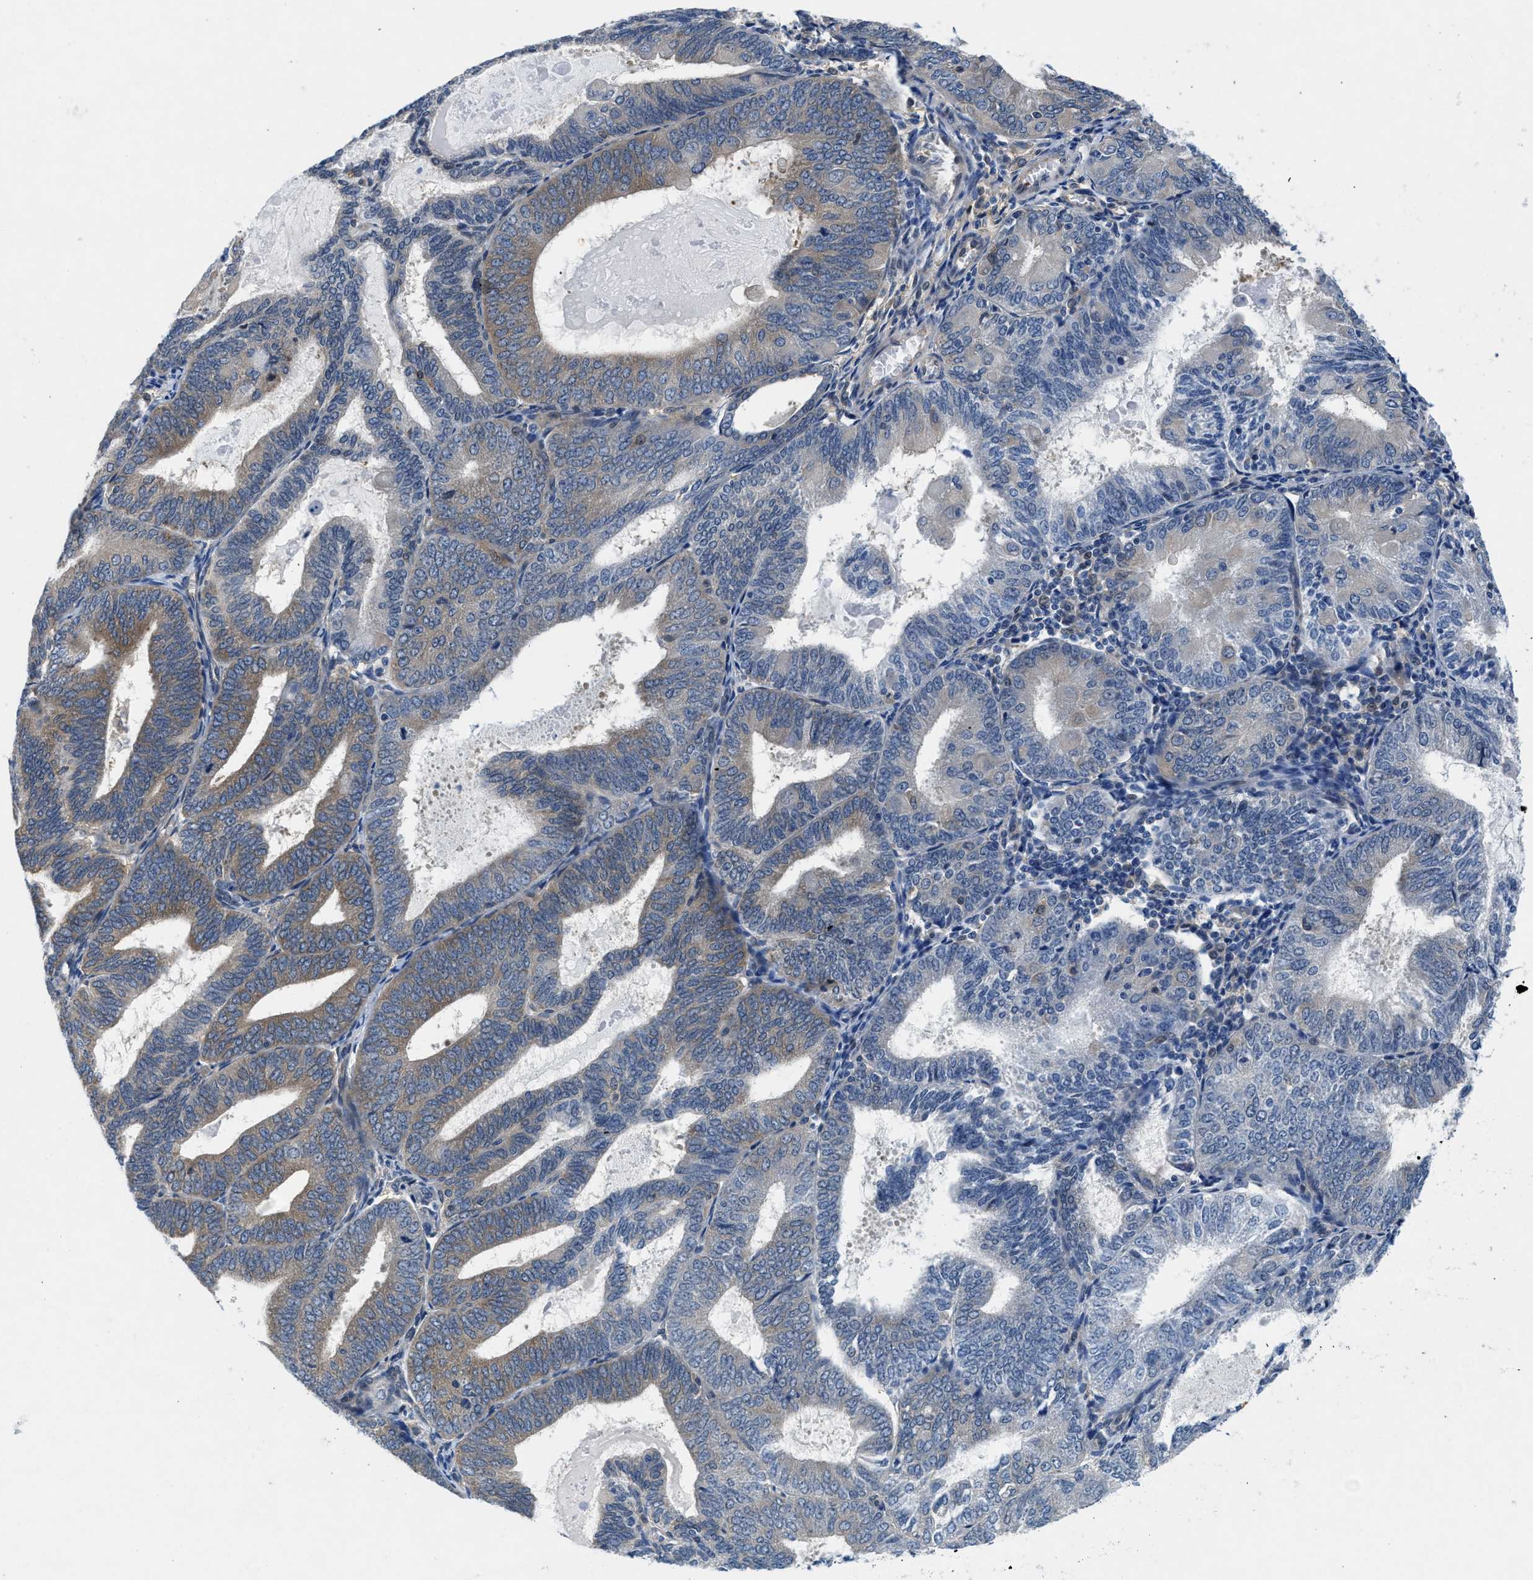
{"staining": {"intensity": "moderate", "quantity": "<25%", "location": "cytoplasmic/membranous"}, "tissue": "endometrial cancer", "cell_type": "Tumor cells", "image_type": "cancer", "snomed": [{"axis": "morphology", "description": "Adenocarcinoma, NOS"}, {"axis": "topography", "description": "Endometrium"}], "caption": "Endometrial cancer (adenocarcinoma) stained with DAB immunohistochemistry shows low levels of moderate cytoplasmic/membranous expression in about <25% of tumor cells. (DAB (3,3'-diaminobenzidine) = brown stain, brightfield microscopy at high magnification).", "gene": "COPS2", "patient": {"sex": "female", "age": 81}}